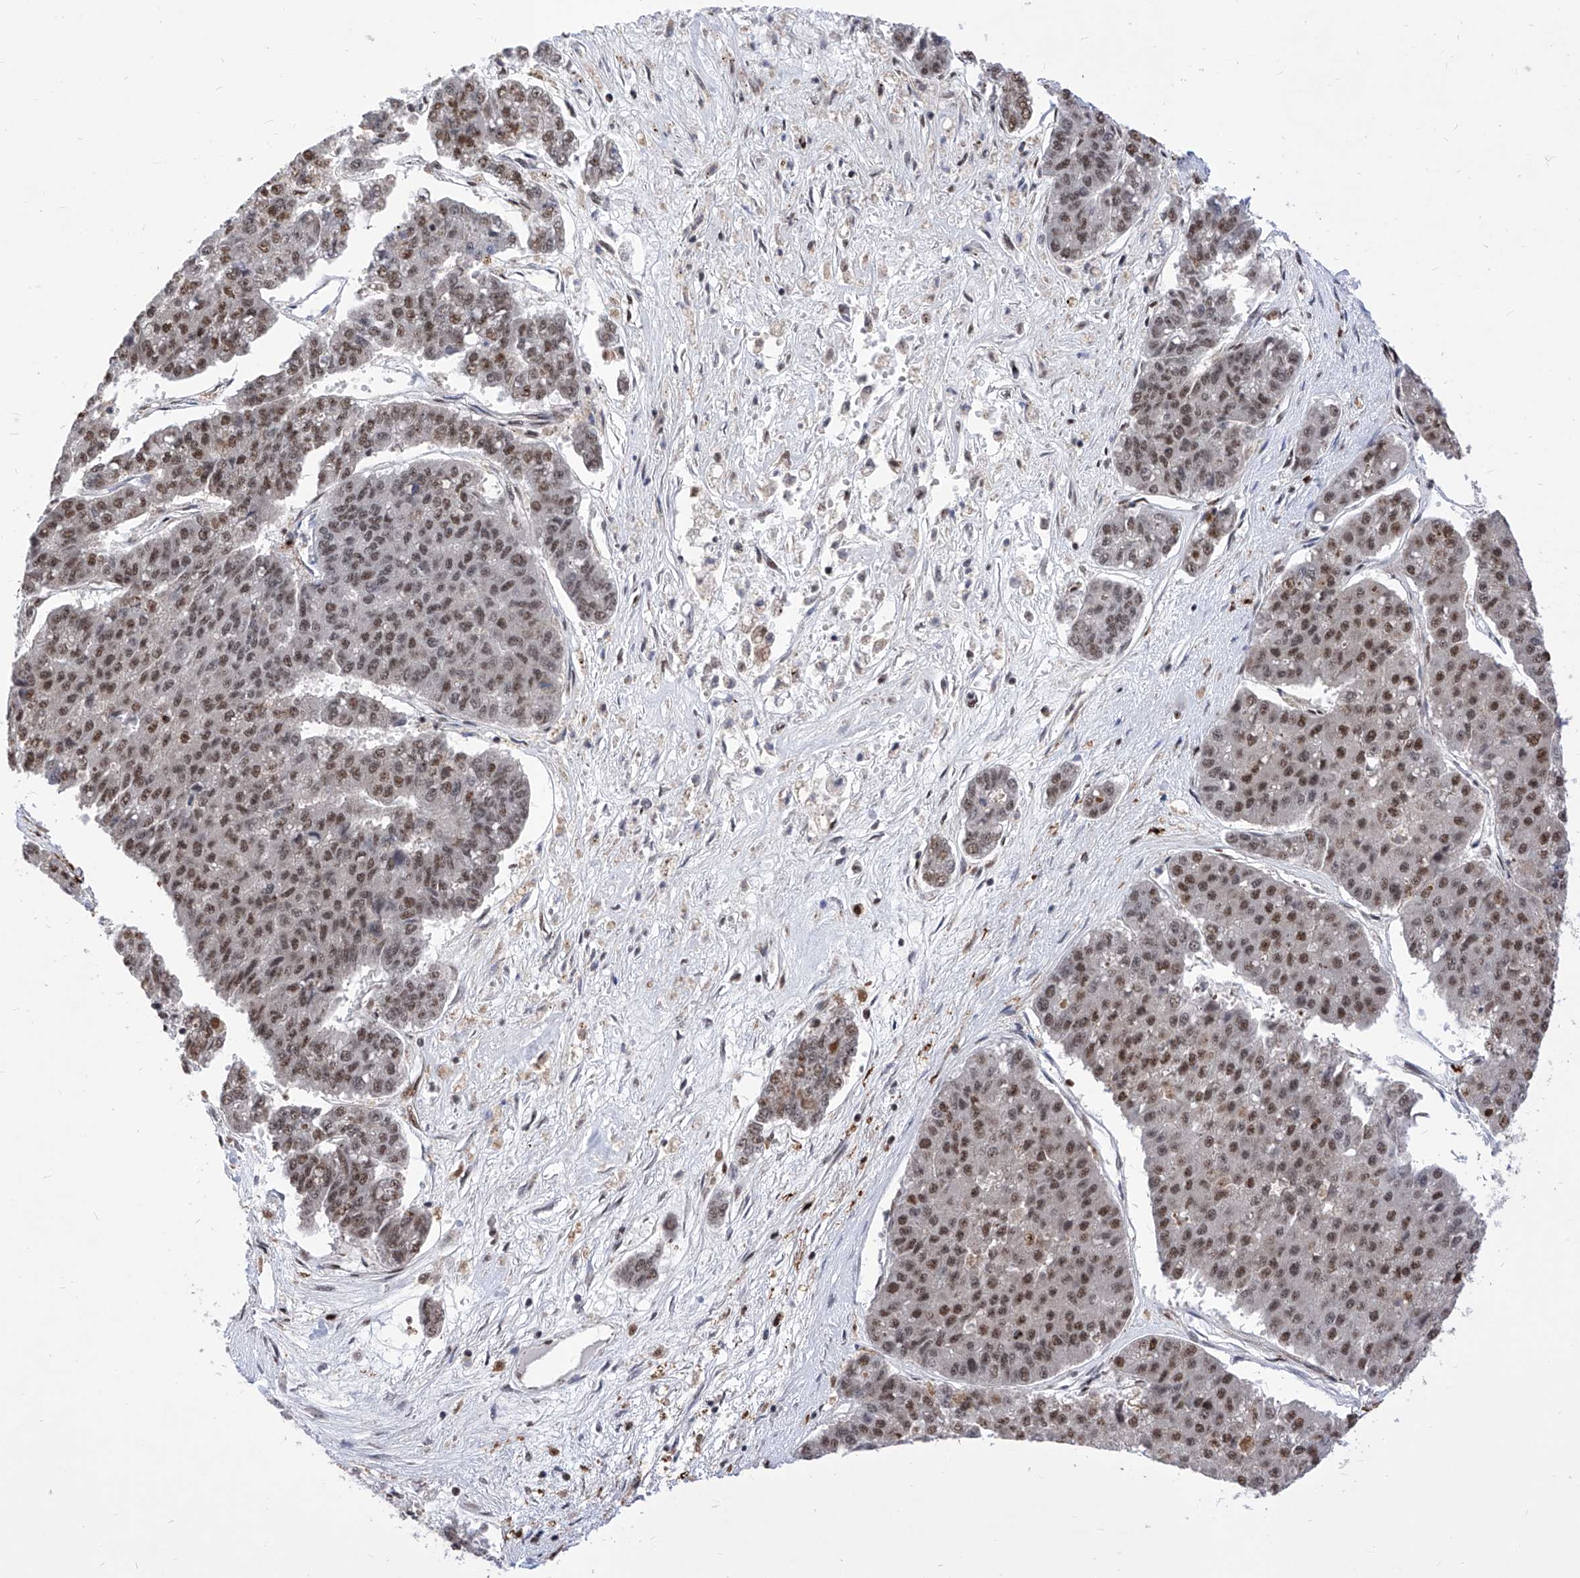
{"staining": {"intensity": "moderate", "quantity": ">75%", "location": "nuclear"}, "tissue": "pancreatic cancer", "cell_type": "Tumor cells", "image_type": "cancer", "snomed": [{"axis": "morphology", "description": "Adenocarcinoma, NOS"}, {"axis": "topography", "description": "Pancreas"}], "caption": "Human pancreatic cancer stained with a brown dye displays moderate nuclear positive expression in about >75% of tumor cells.", "gene": "PHF5A", "patient": {"sex": "male", "age": 50}}